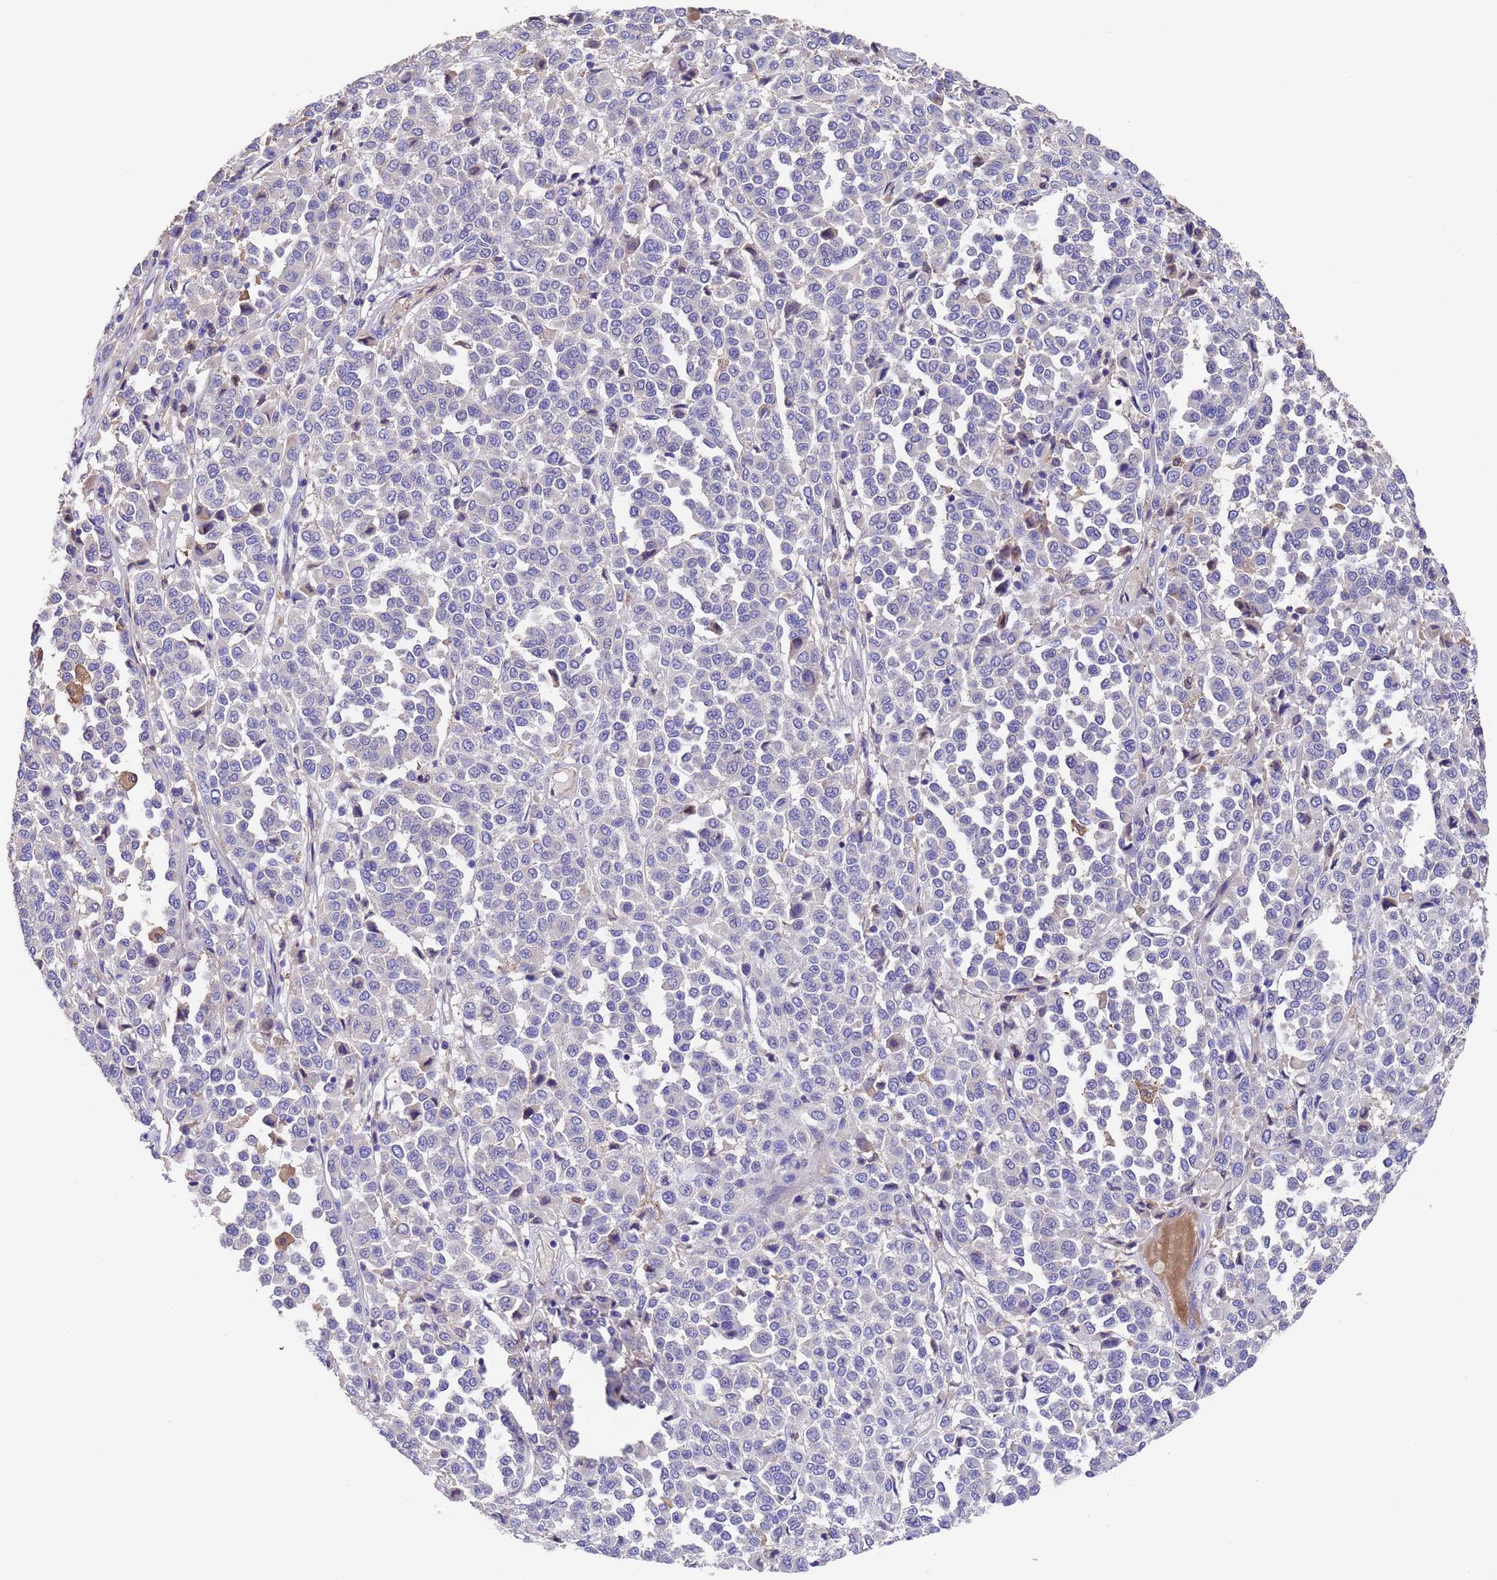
{"staining": {"intensity": "negative", "quantity": "none", "location": "none"}, "tissue": "melanoma", "cell_type": "Tumor cells", "image_type": "cancer", "snomed": [{"axis": "morphology", "description": "Malignant melanoma, Metastatic site"}, {"axis": "topography", "description": "Pancreas"}], "caption": "Immunohistochemical staining of human malignant melanoma (metastatic site) displays no significant expression in tumor cells. (IHC, brightfield microscopy, high magnification).", "gene": "ELP6", "patient": {"sex": "female", "age": 30}}